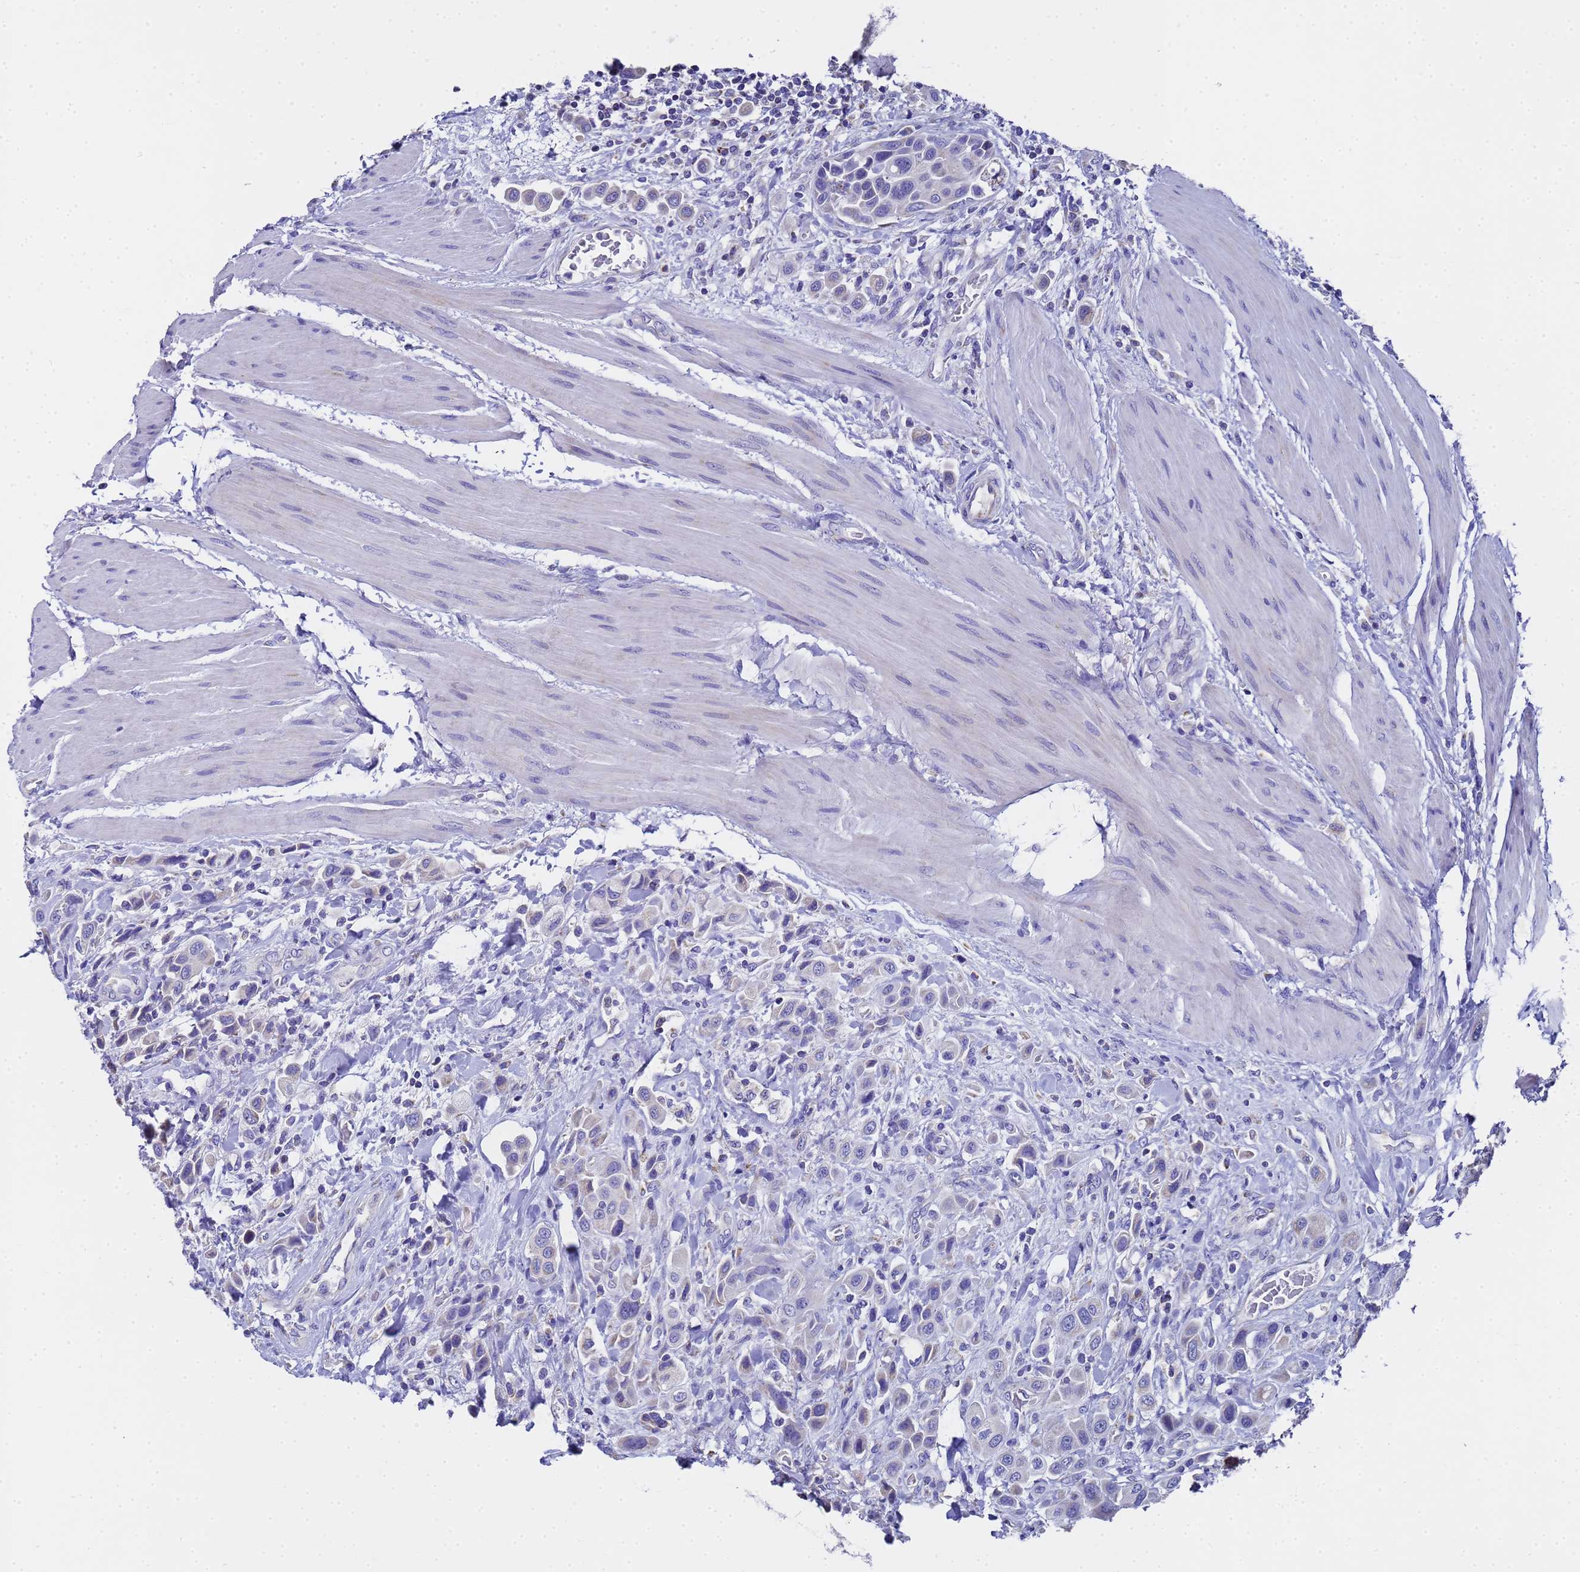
{"staining": {"intensity": "negative", "quantity": "none", "location": "none"}, "tissue": "urothelial cancer", "cell_type": "Tumor cells", "image_type": "cancer", "snomed": [{"axis": "morphology", "description": "Urothelial carcinoma, High grade"}, {"axis": "topography", "description": "Urinary bladder"}], "caption": "High power microscopy histopathology image of an immunohistochemistry (IHC) histopathology image of high-grade urothelial carcinoma, revealing no significant positivity in tumor cells.", "gene": "MRPS12", "patient": {"sex": "male", "age": 50}}